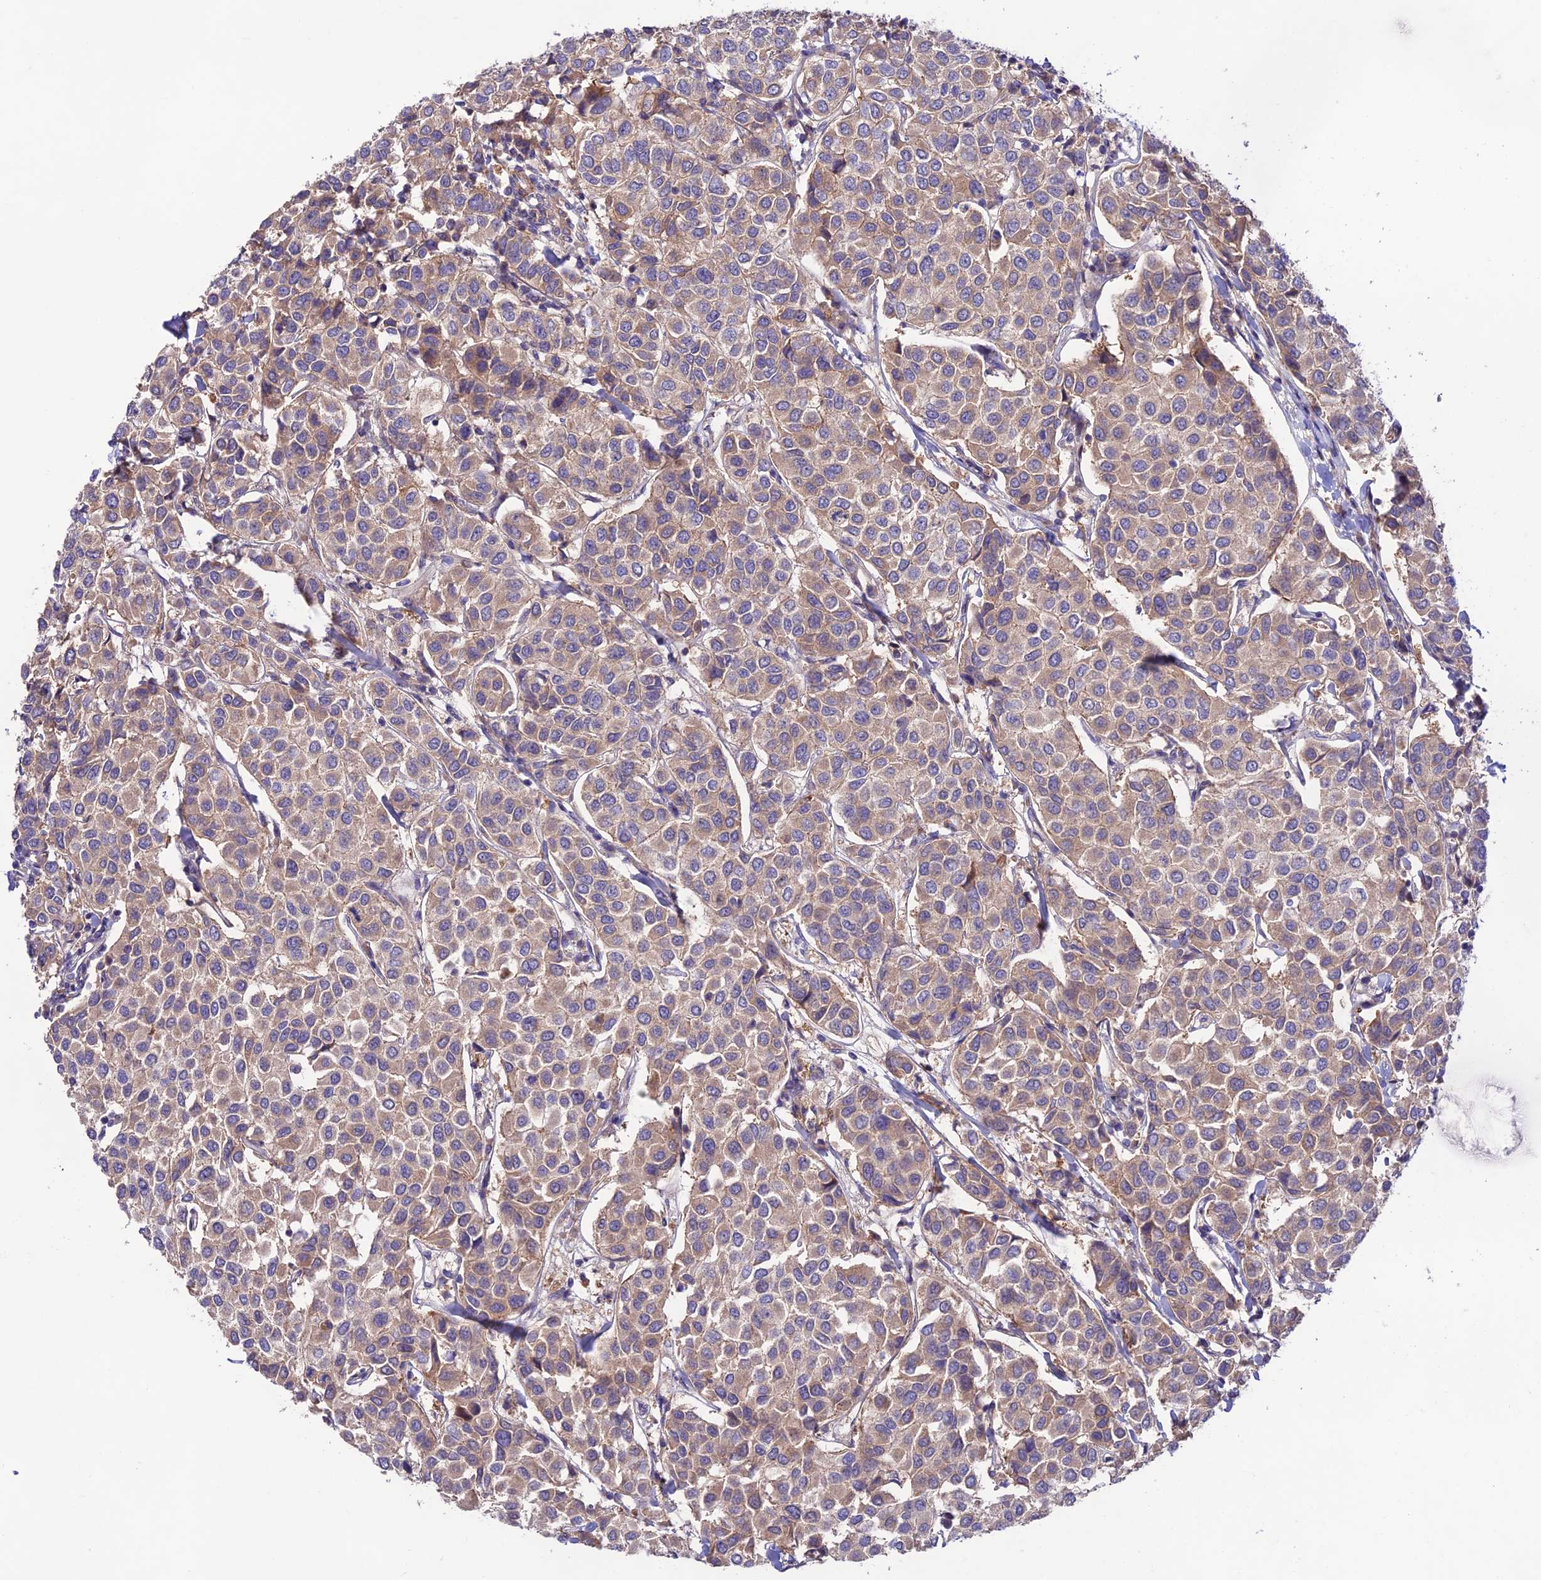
{"staining": {"intensity": "weak", "quantity": ">75%", "location": "cytoplasmic/membranous"}, "tissue": "breast cancer", "cell_type": "Tumor cells", "image_type": "cancer", "snomed": [{"axis": "morphology", "description": "Duct carcinoma"}, {"axis": "topography", "description": "Breast"}], "caption": "IHC micrograph of human breast cancer (invasive ductal carcinoma) stained for a protein (brown), which exhibits low levels of weak cytoplasmic/membranous expression in approximately >75% of tumor cells.", "gene": "BRME1", "patient": {"sex": "female", "age": 55}}